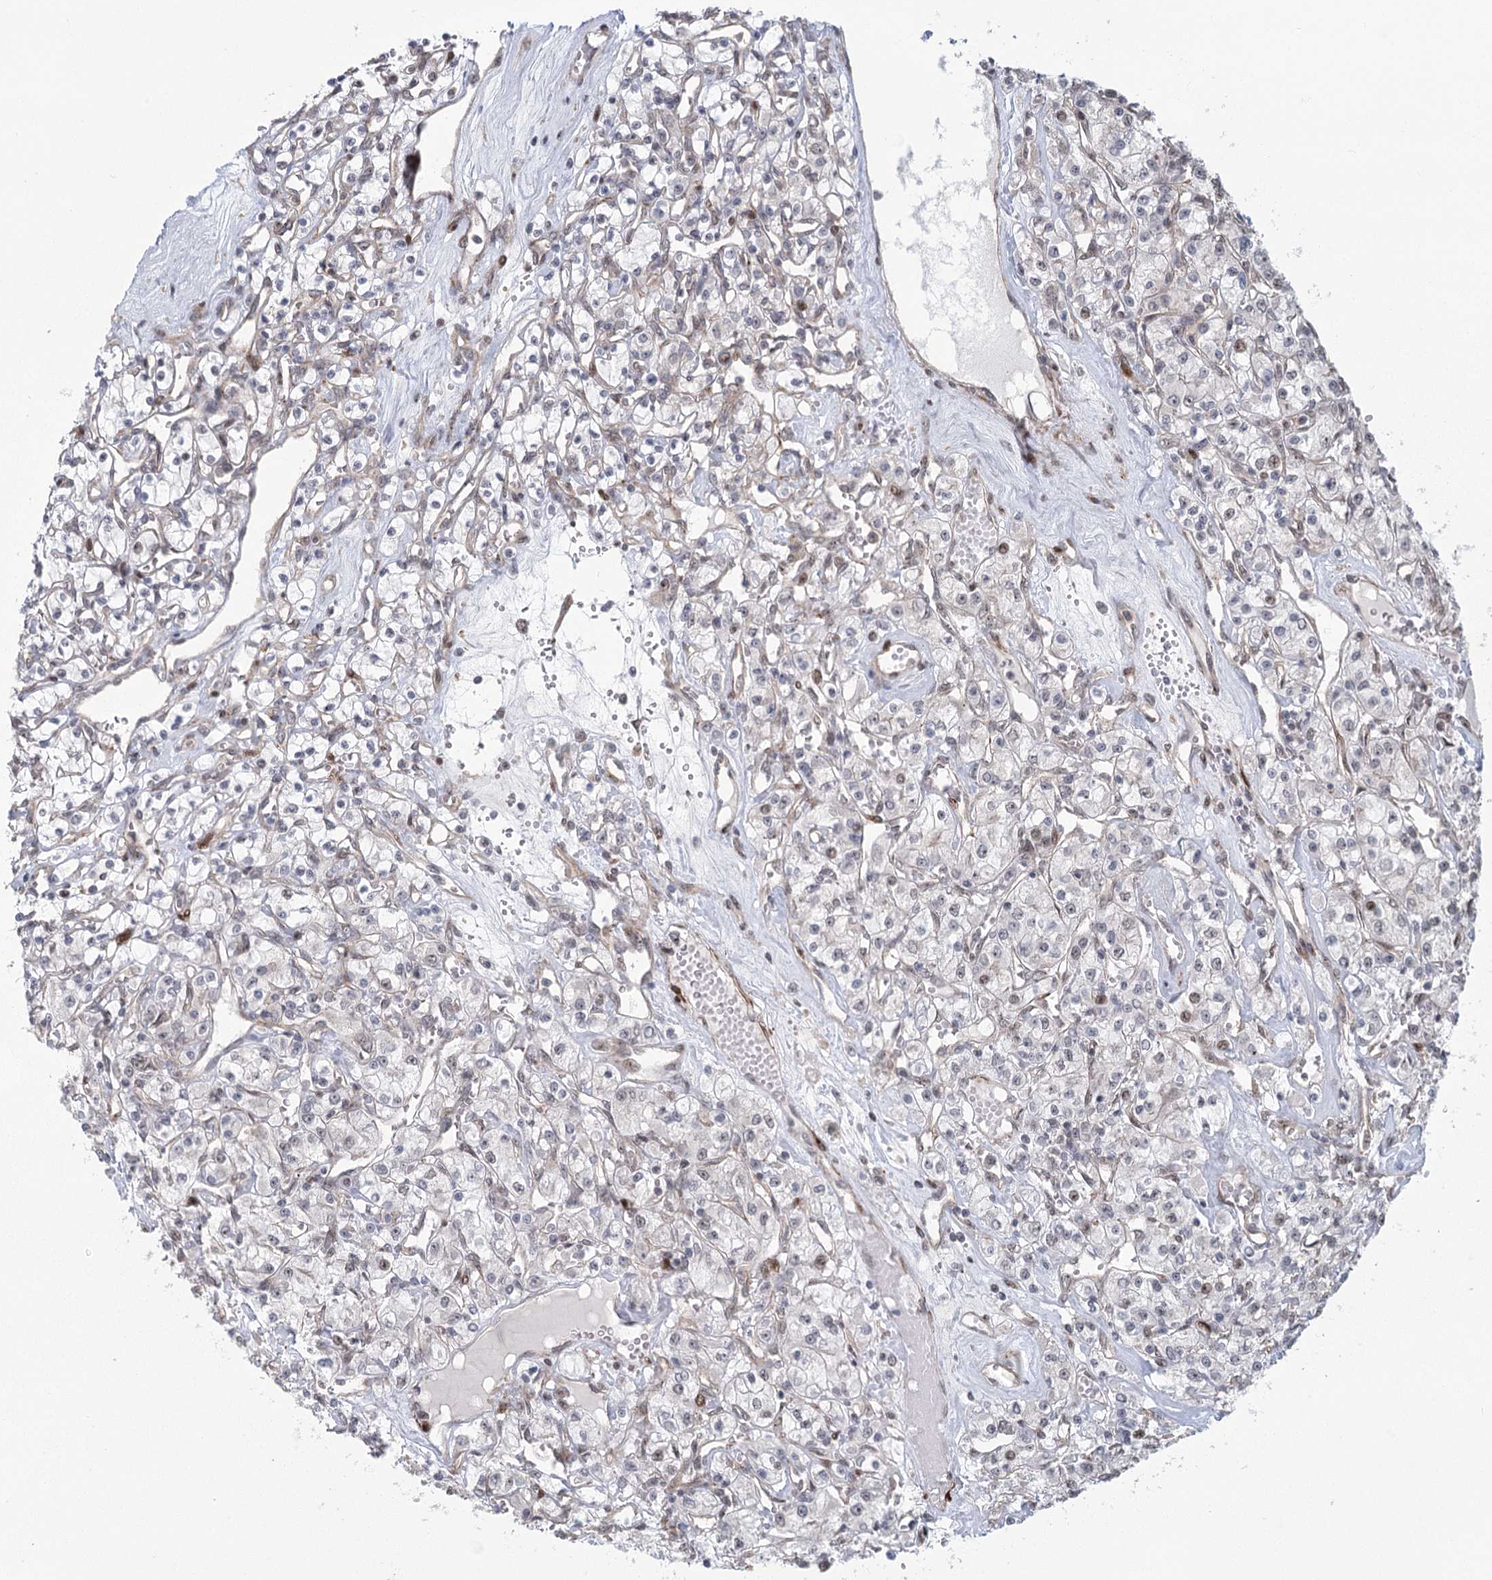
{"staining": {"intensity": "negative", "quantity": "none", "location": "none"}, "tissue": "renal cancer", "cell_type": "Tumor cells", "image_type": "cancer", "snomed": [{"axis": "morphology", "description": "Adenocarcinoma, NOS"}, {"axis": "topography", "description": "Kidney"}], "caption": "This is an immunohistochemistry photomicrograph of human renal cancer (adenocarcinoma). There is no staining in tumor cells.", "gene": "PARM1", "patient": {"sex": "female", "age": 59}}